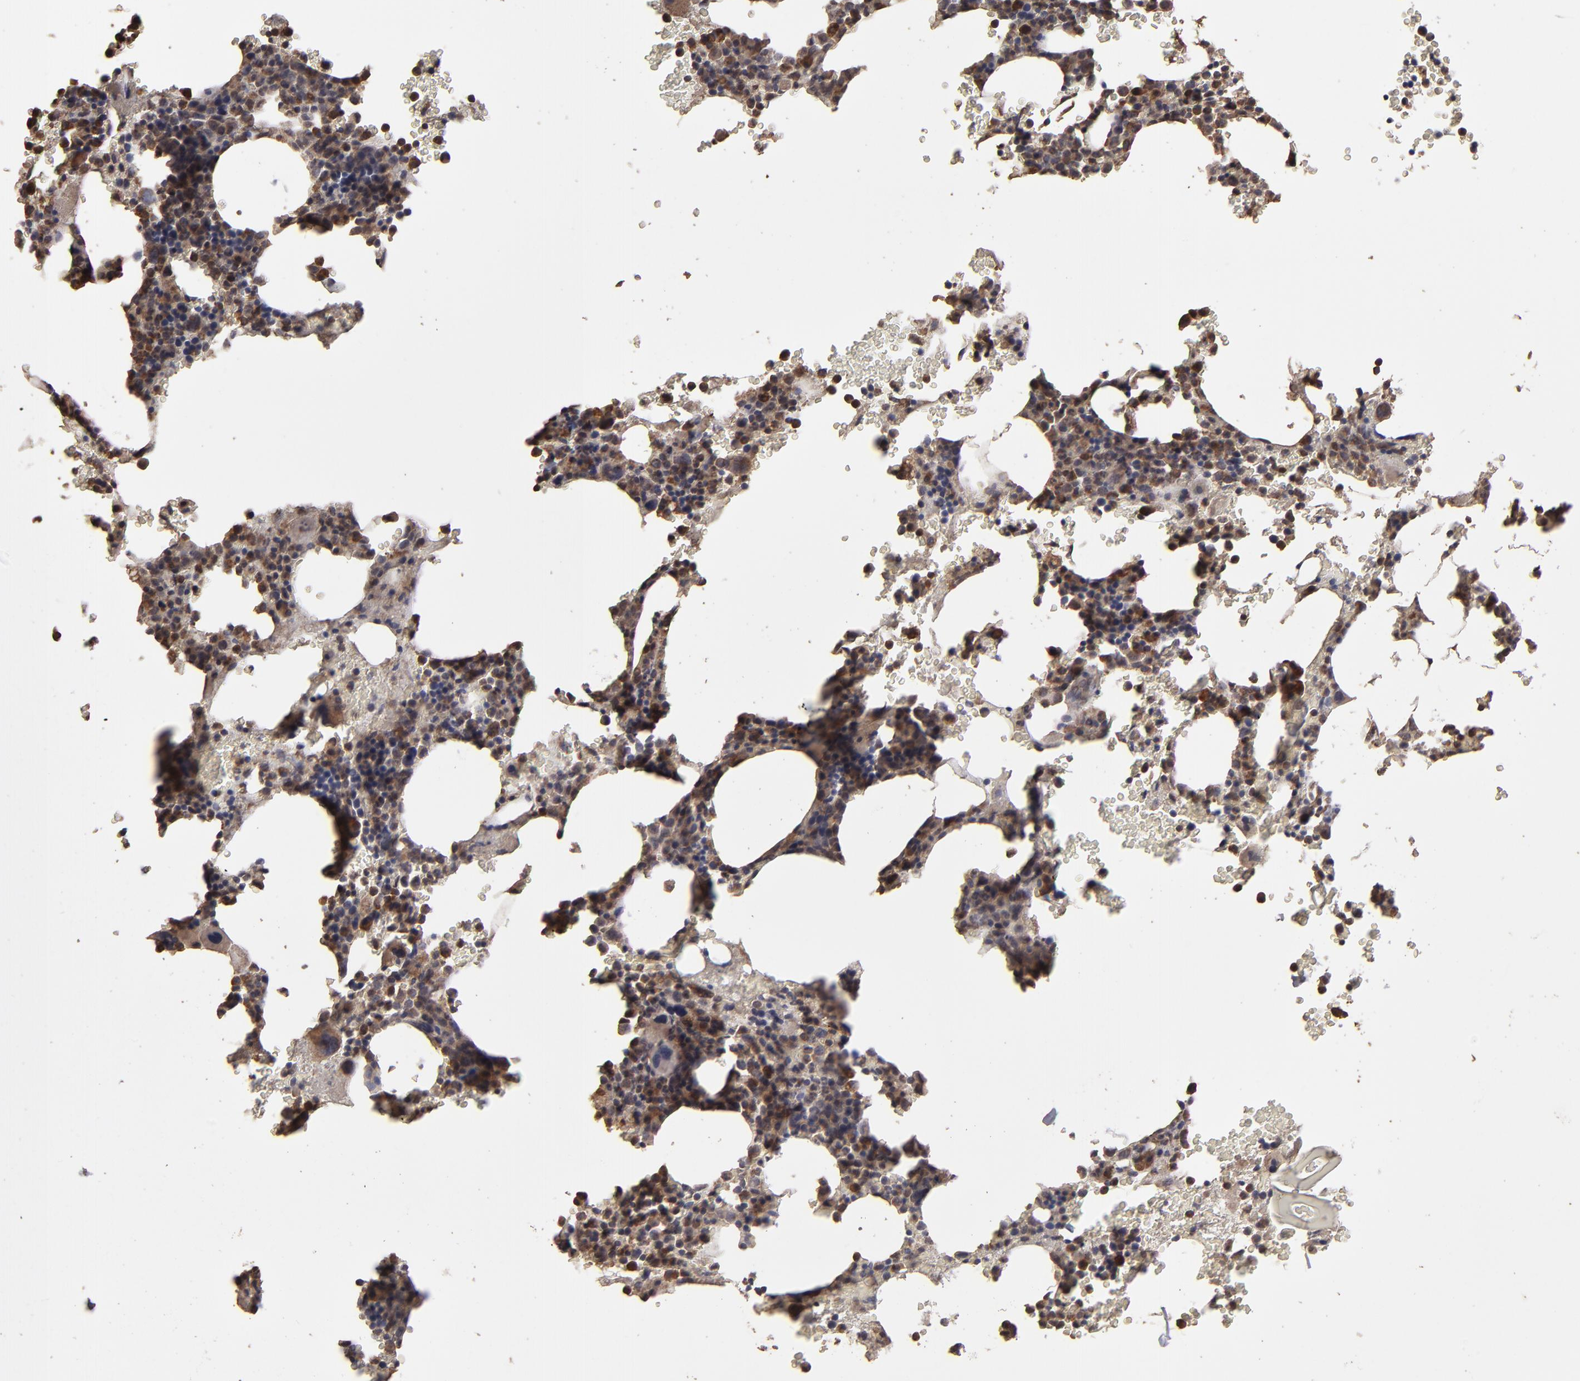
{"staining": {"intensity": "moderate", "quantity": "25%-75%", "location": "cytoplasmic/membranous"}, "tissue": "bone marrow", "cell_type": "Hematopoietic cells", "image_type": "normal", "snomed": [{"axis": "morphology", "description": "Normal tissue, NOS"}, {"axis": "topography", "description": "Bone marrow"}], "caption": "Hematopoietic cells display medium levels of moderate cytoplasmic/membranous staining in about 25%-75% of cells in benign human bone marrow.", "gene": "MMP2", "patient": {"sex": "male", "age": 82}}